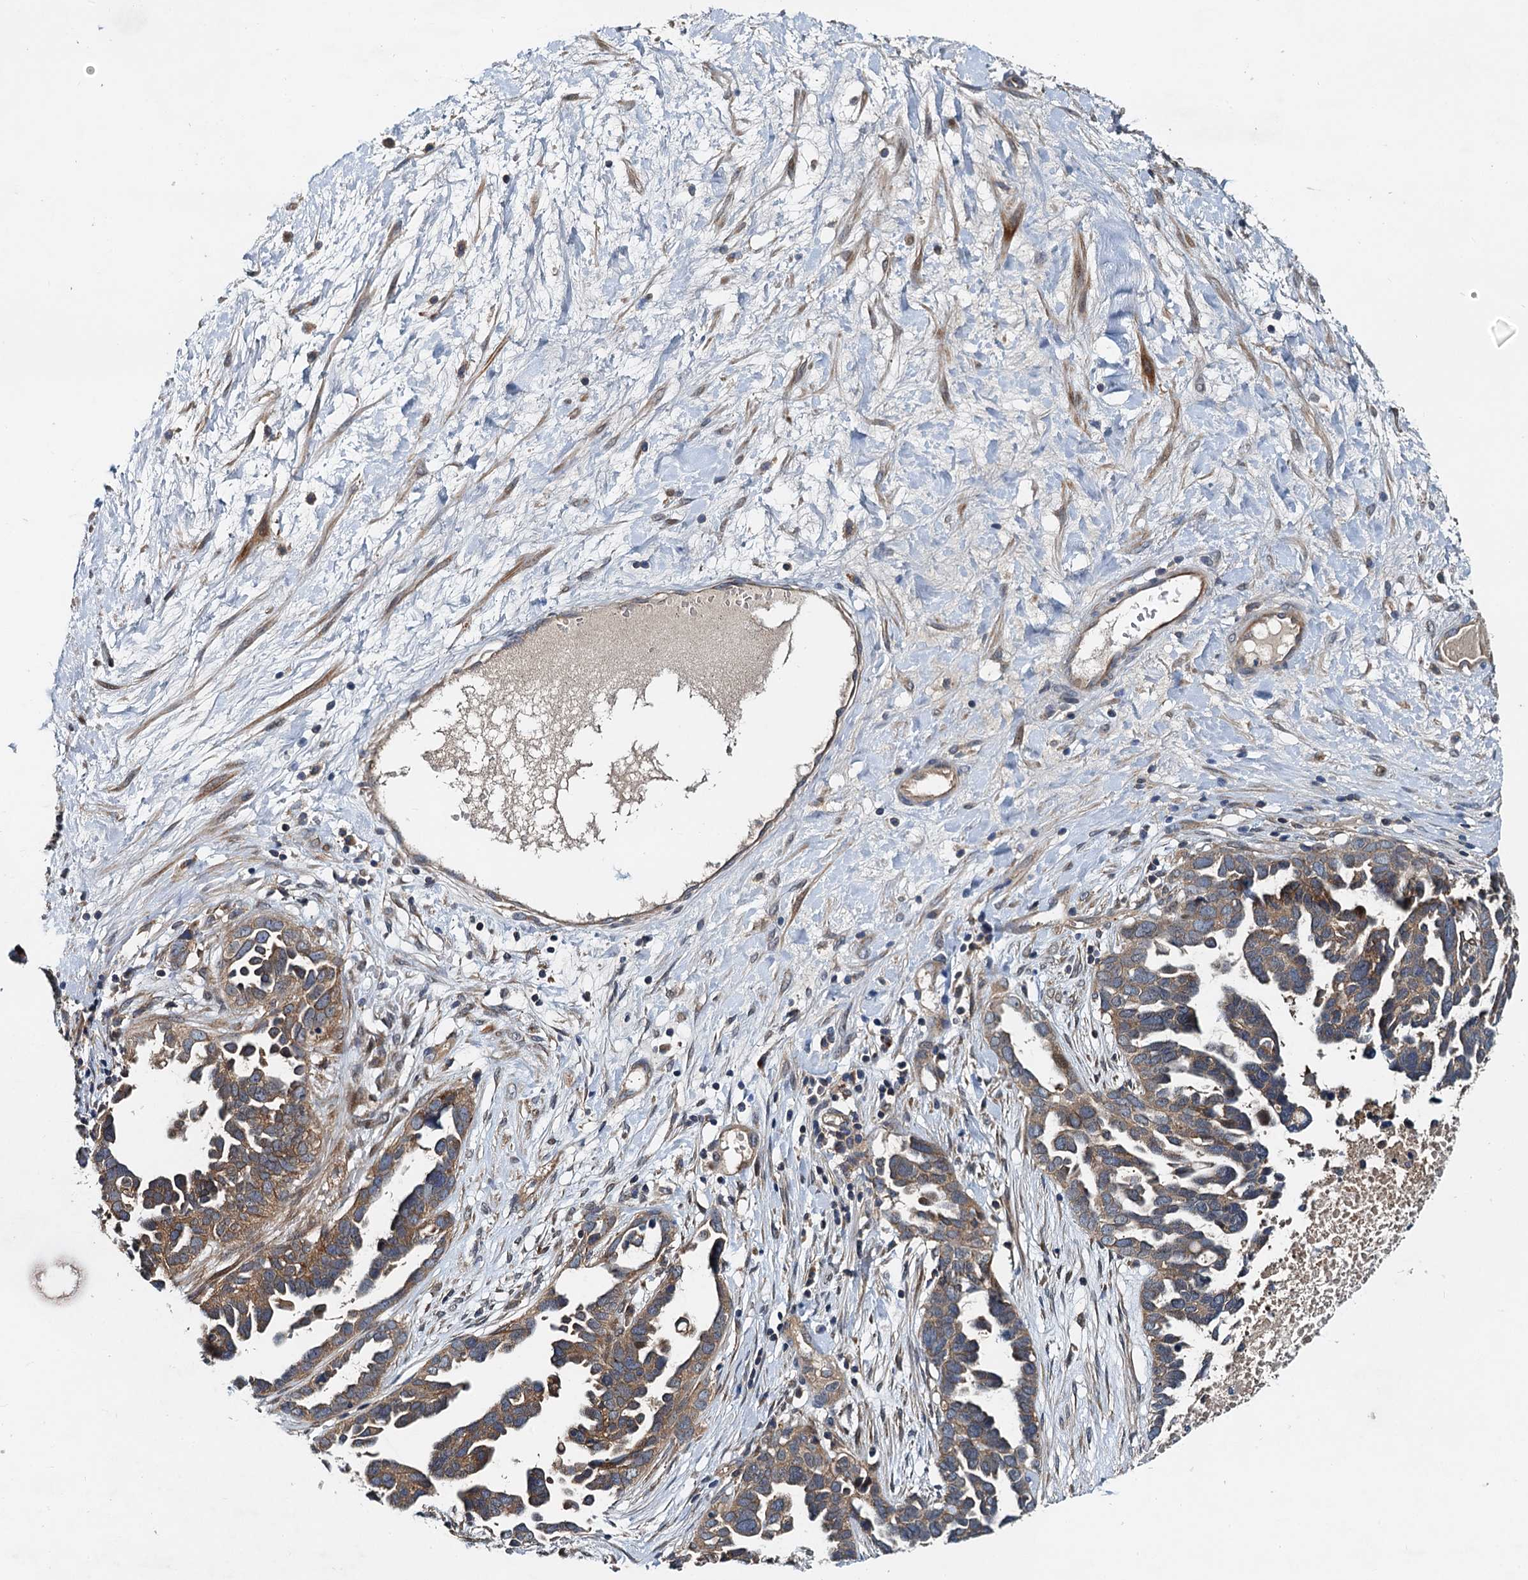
{"staining": {"intensity": "moderate", "quantity": ">75%", "location": "cytoplasmic/membranous"}, "tissue": "ovarian cancer", "cell_type": "Tumor cells", "image_type": "cancer", "snomed": [{"axis": "morphology", "description": "Cystadenocarcinoma, serous, NOS"}, {"axis": "topography", "description": "Ovary"}], "caption": "Immunohistochemistry (IHC) staining of ovarian serous cystadenocarcinoma, which shows medium levels of moderate cytoplasmic/membranous positivity in approximately >75% of tumor cells indicating moderate cytoplasmic/membranous protein staining. The staining was performed using DAB (brown) for protein detection and nuclei were counterstained in hematoxylin (blue).", "gene": "EFL1", "patient": {"sex": "female", "age": 54}}